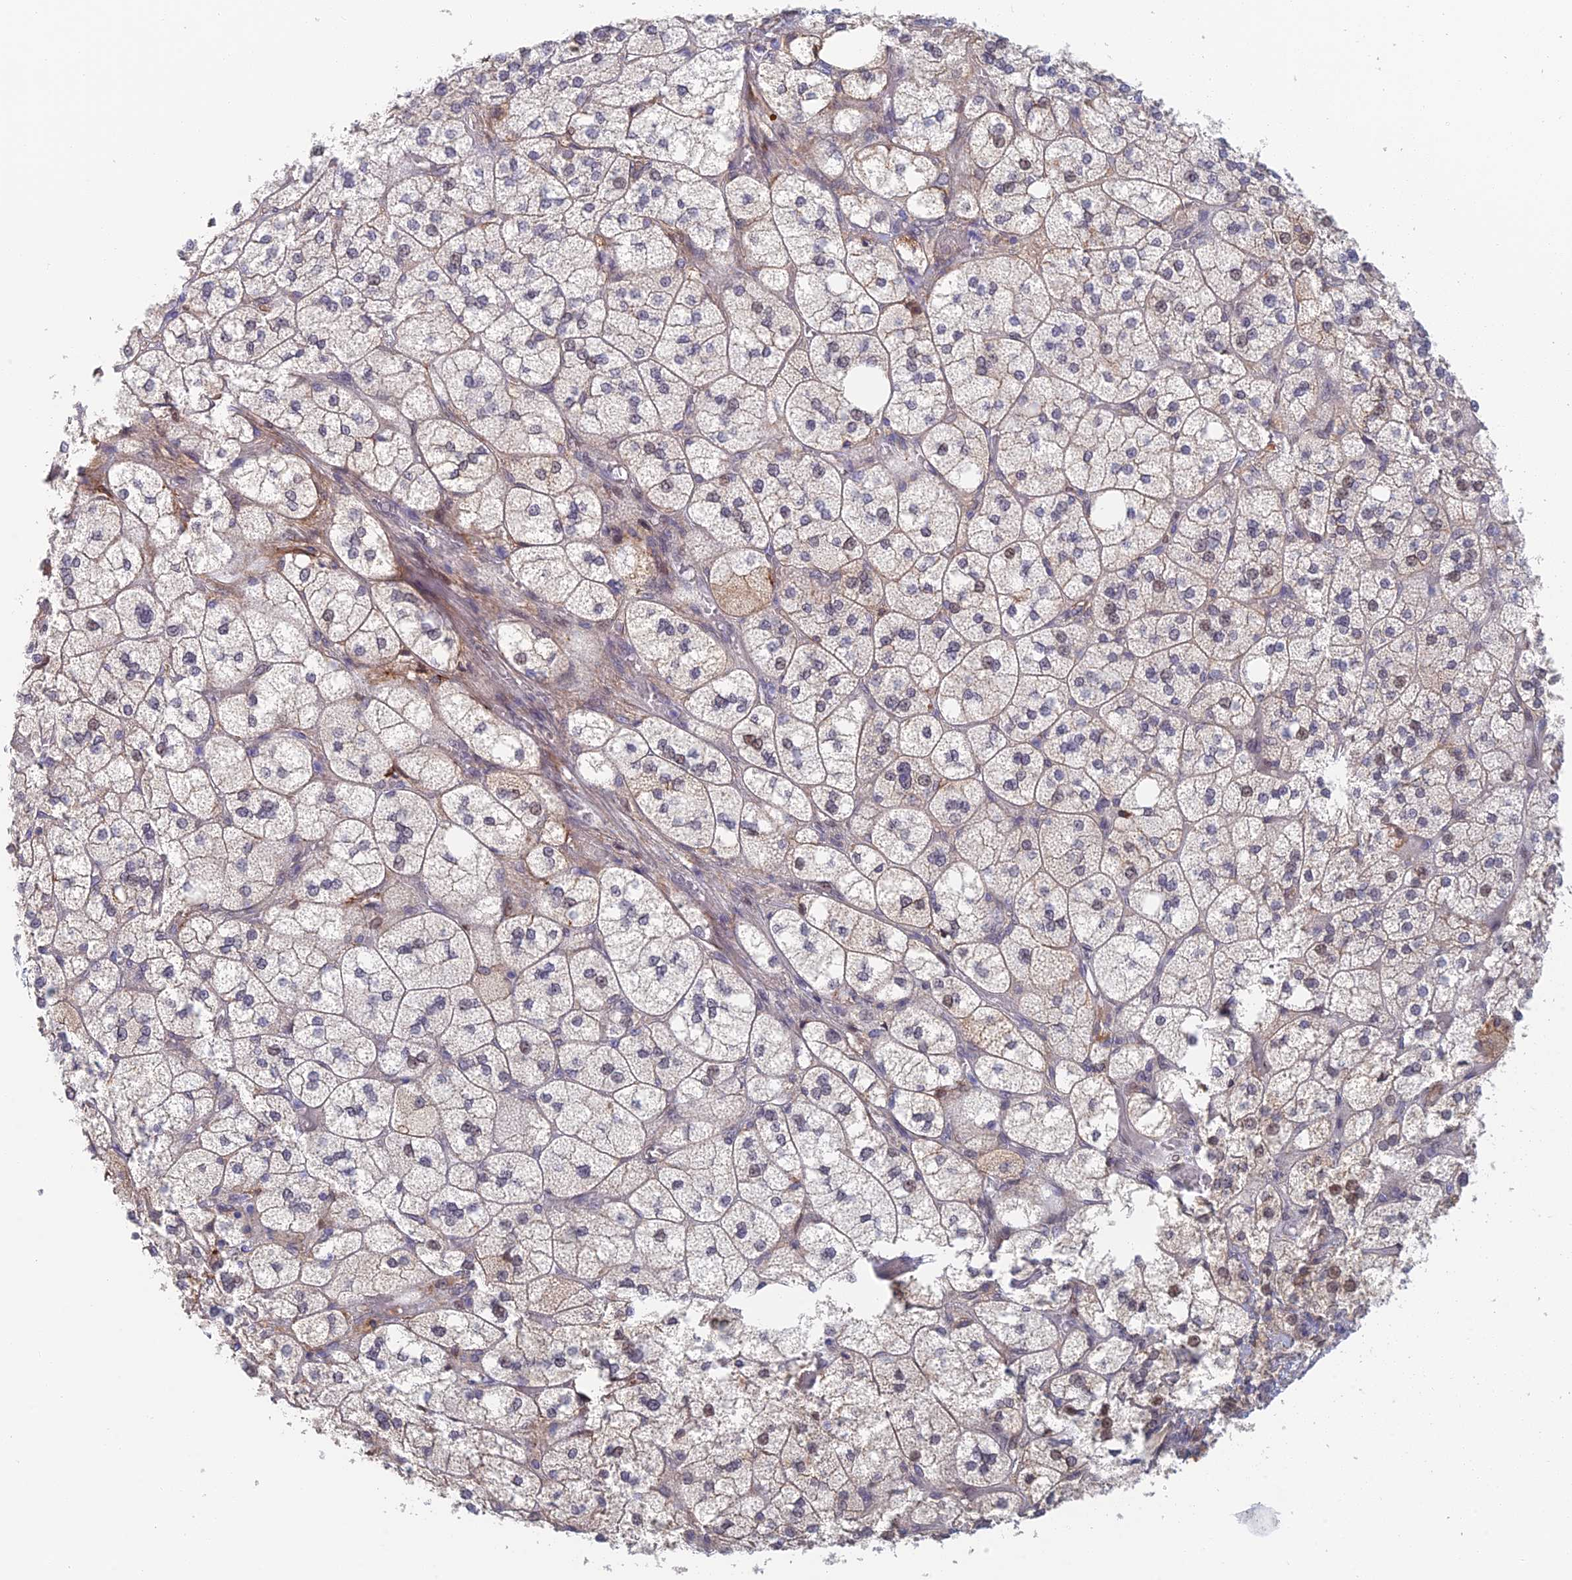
{"staining": {"intensity": "moderate", "quantity": "25%-75%", "location": "nuclear"}, "tissue": "adrenal gland", "cell_type": "Glandular cells", "image_type": "normal", "snomed": [{"axis": "morphology", "description": "Normal tissue, NOS"}, {"axis": "topography", "description": "Adrenal gland"}], "caption": "Human adrenal gland stained with a brown dye displays moderate nuclear positive positivity in approximately 25%-75% of glandular cells.", "gene": "ZUP1", "patient": {"sex": "male", "age": 61}}